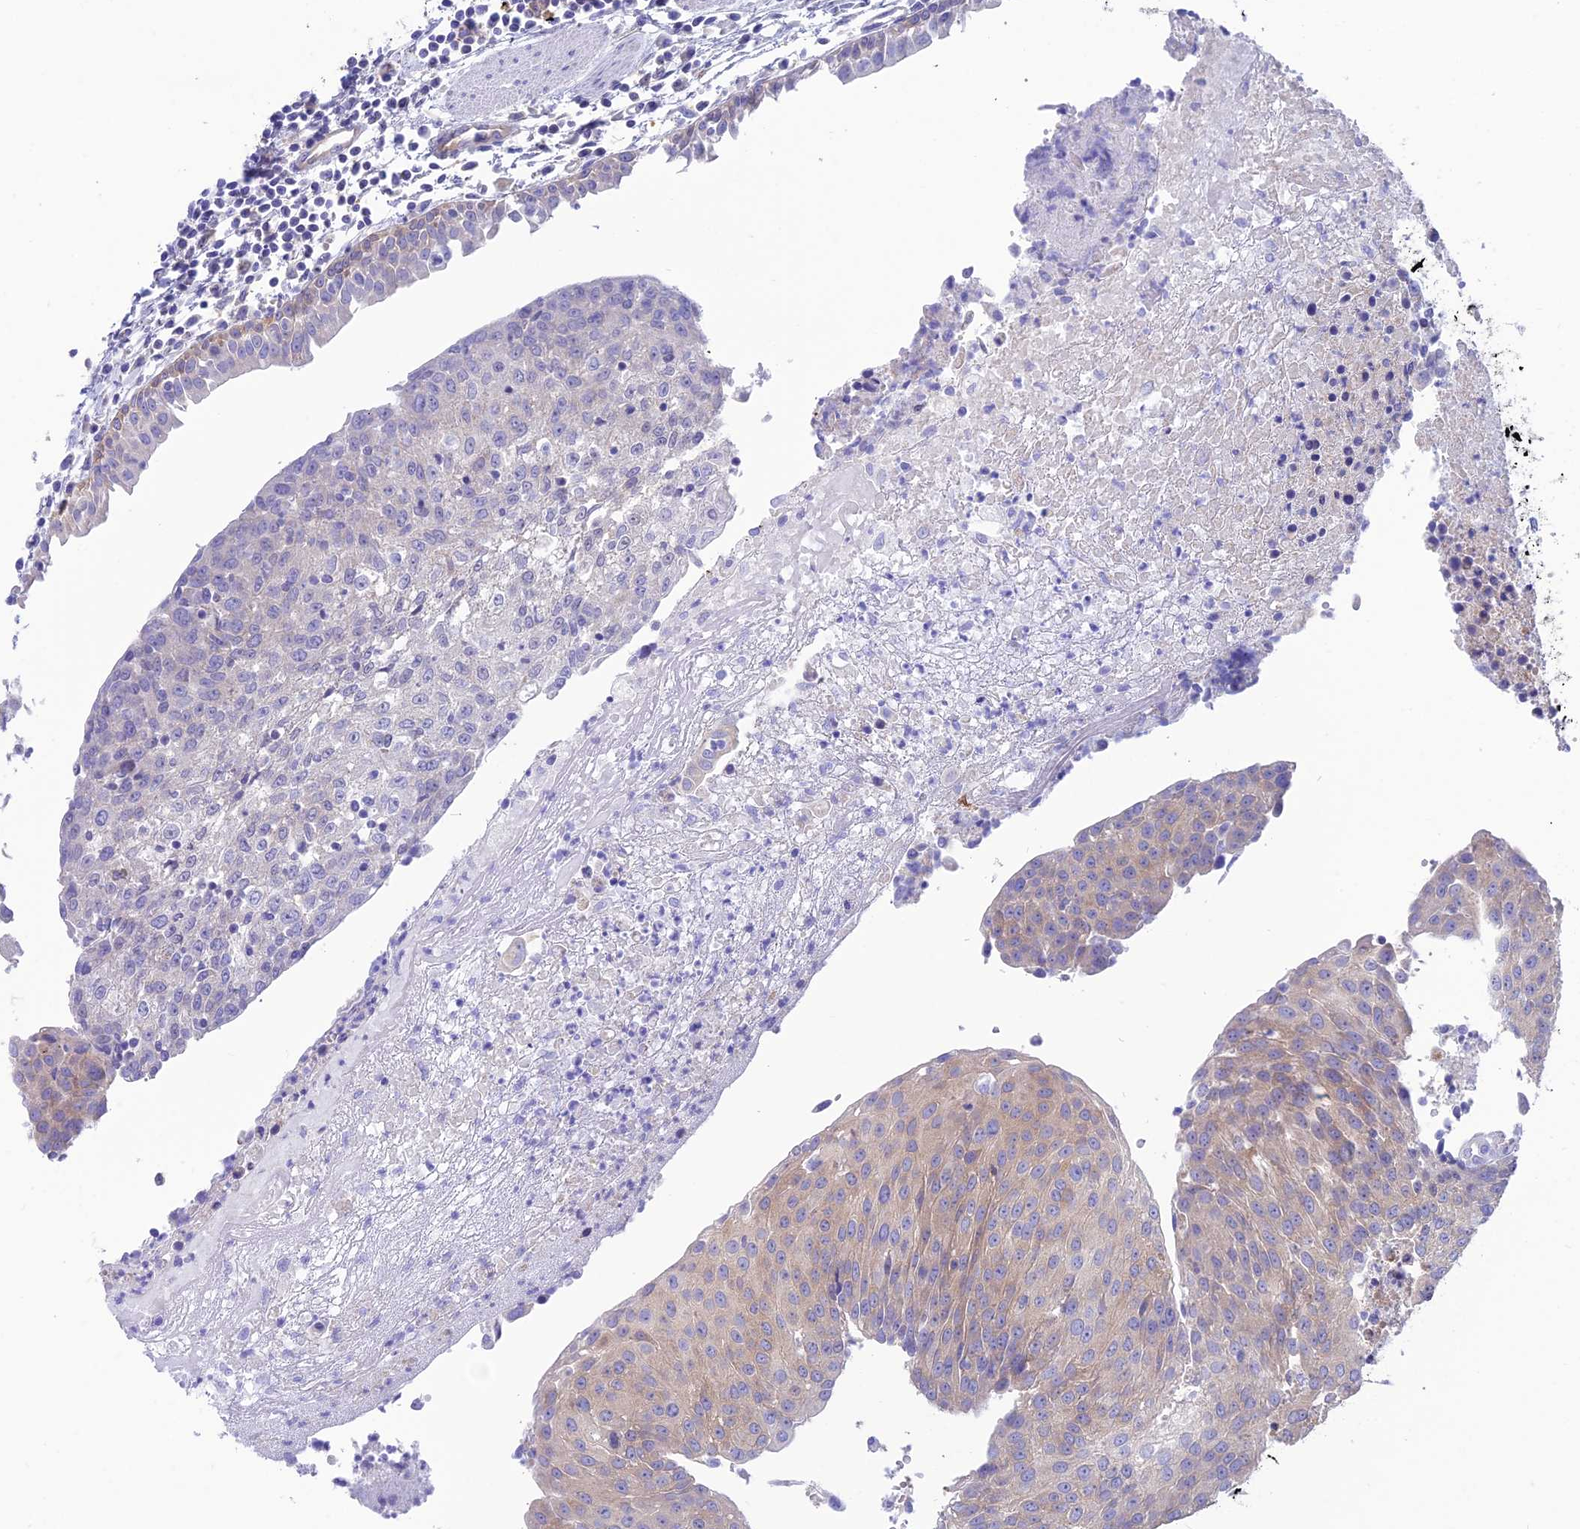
{"staining": {"intensity": "weak", "quantity": "25%-75%", "location": "cytoplasmic/membranous"}, "tissue": "urothelial cancer", "cell_type": "Tumor cells", "image_type": "cancer", "snomed": [{"axis": "morphology", "description": "Urothelial carcinoma, High grade"}, {"axis": "topography", "description": "Urinary bladder"}], "caption": "High-power microscopy captured an IHC histopathology image of high-grade urothelial carcinoma, revealing weak cytoplasmic/membranous staining in approximately 25%-75% of tumor cells. Using DAB (3,3'-diaminobenzidine) (brown) and hematoxylin (blue) stains, captured at high magnification using brightfield microscopy.", "gene": "LZTFL1", "patient": {"sex": "female", "age": 85}}